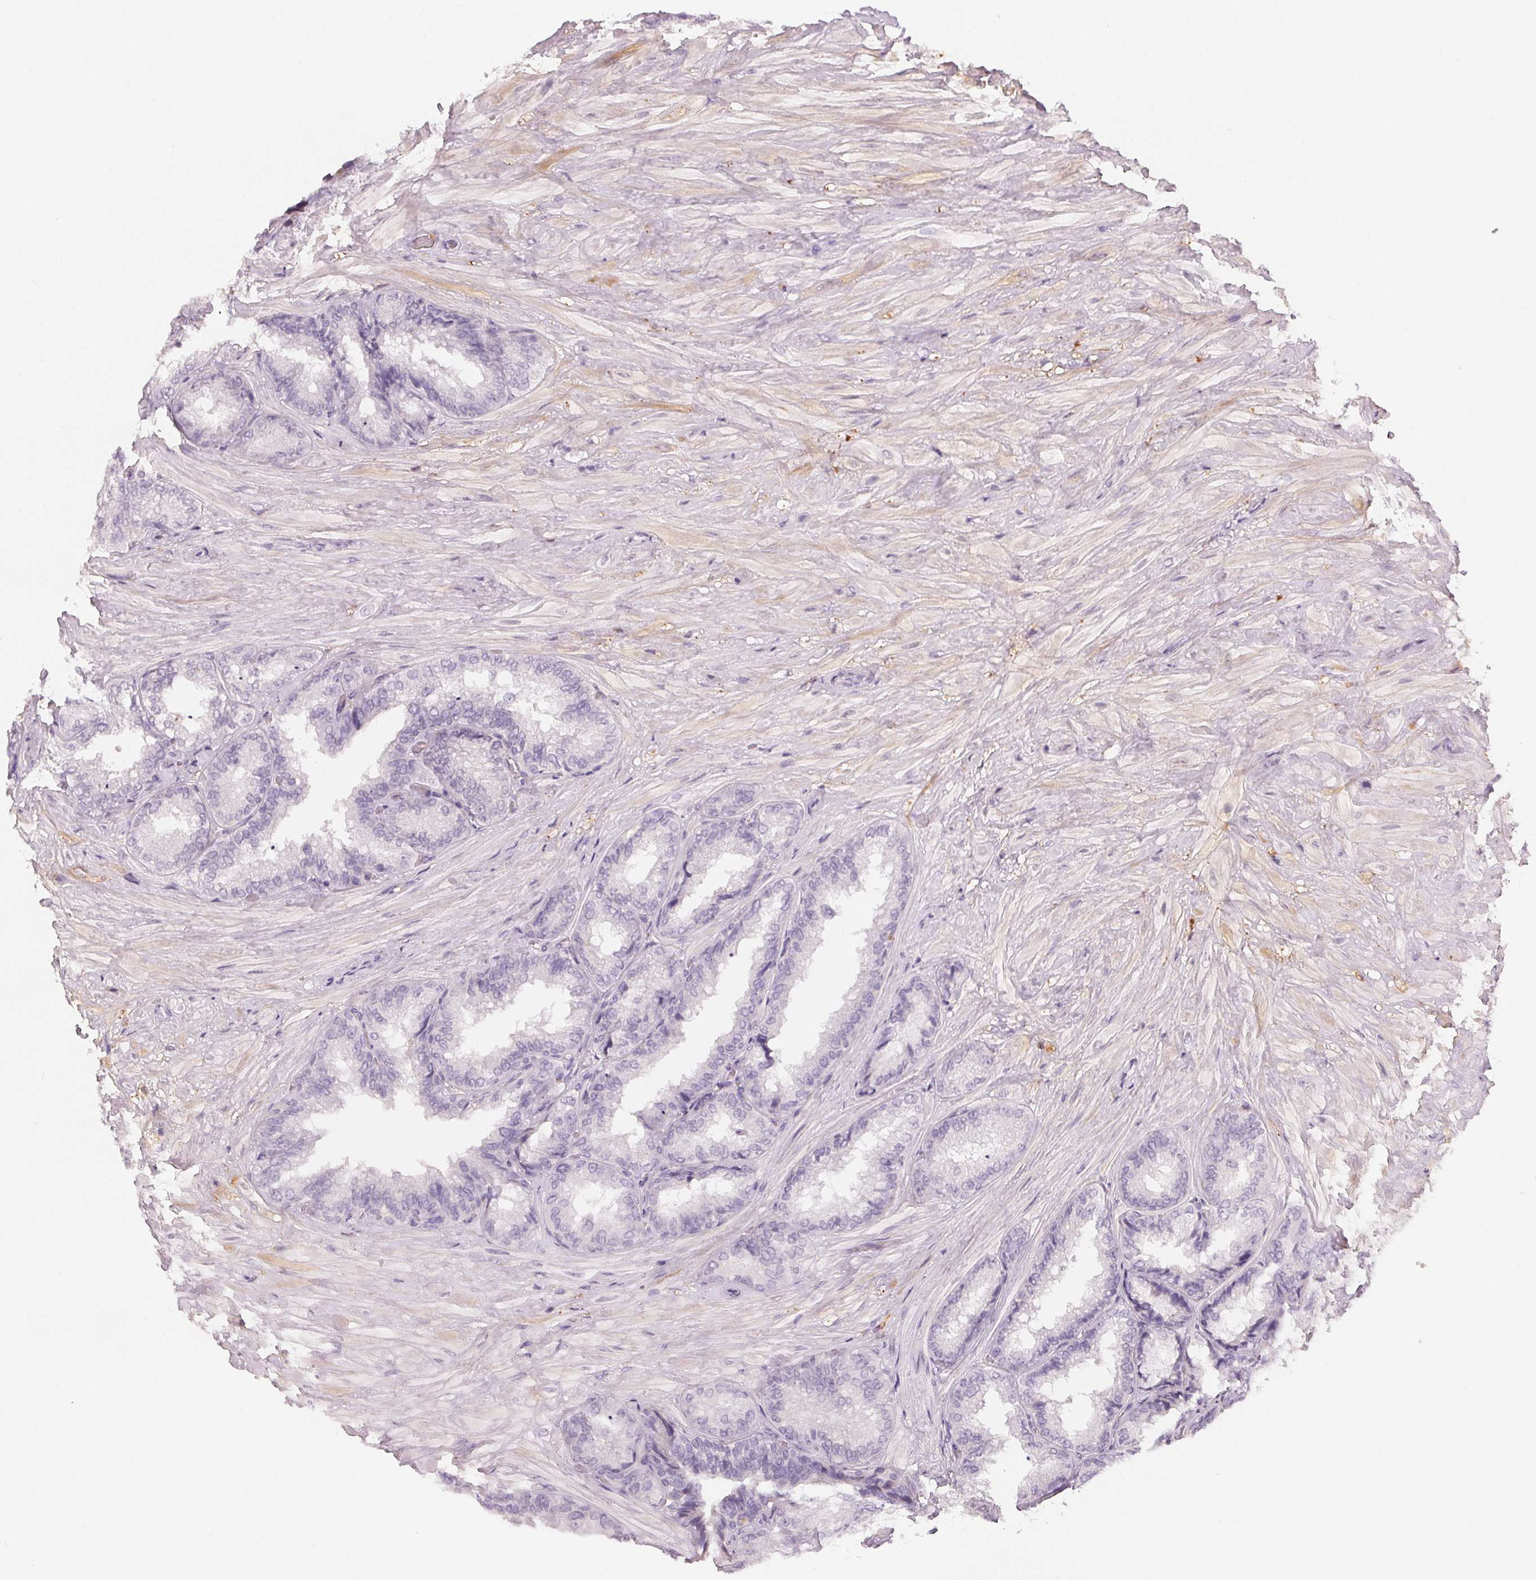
{"staining": {"intensity": "negative", "quantity": "none", "location": "none"}, "tissue": "seminal vesicle", "cell_type": "Glandular cells", "image_type": "normal", "snomed": [{"axis": "morphology", "description": "Normal tissue, NOS"}, {"axis": "topography", "description": "Seminal veicle"}], "caption": "An immunohistochemistry (IHC) micrograph of normal seminal vesicle is shown. There is no staining in glandular cells of seminal vesicle.", "gene": "AFM", "patient": {"sex": "male", "age": 68}}